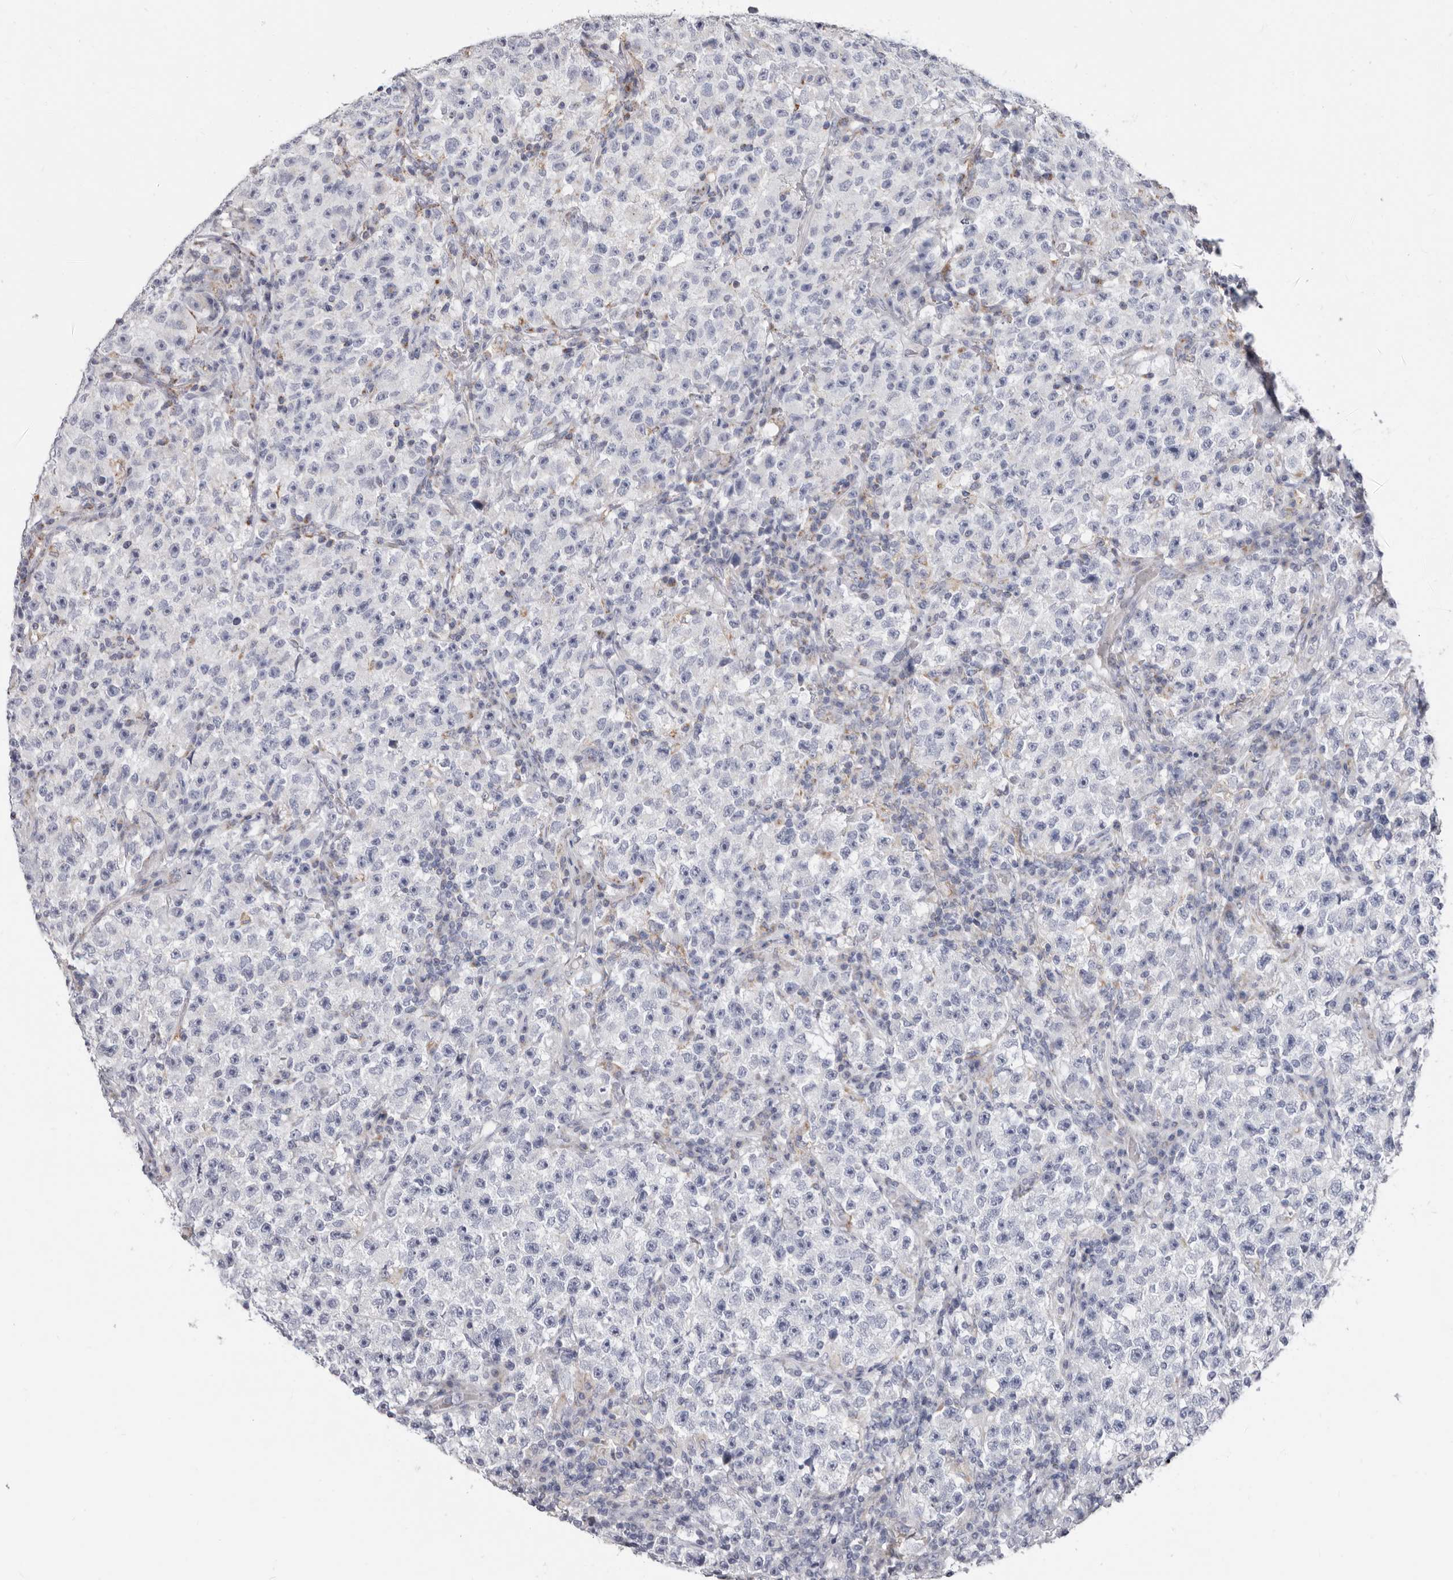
{"staining": {"intensity": "weak", "quantity": "<25%", "location": "cytoplasmic/membranous"}, "tissue": "testis cancer", "cell_type": "Tumor cells", "image_type": "cancer", "snomed": [{"axis": "morphology", "description": "Seminoma, NOS"}, {"axis": "topography", "description": "Testis"}], "caption": "This is a photomicrograph of immunohistochemistry (IHC) staining of seminoma (testis), which shows no positivity in tumor cells. (DAB (3,3'-diaminobenzidine) immunohistochemistry visualized using brightfield microscopy, high magnification).", "gene": "RSPO2", "patient": {"sex": "male", "age": 22}}